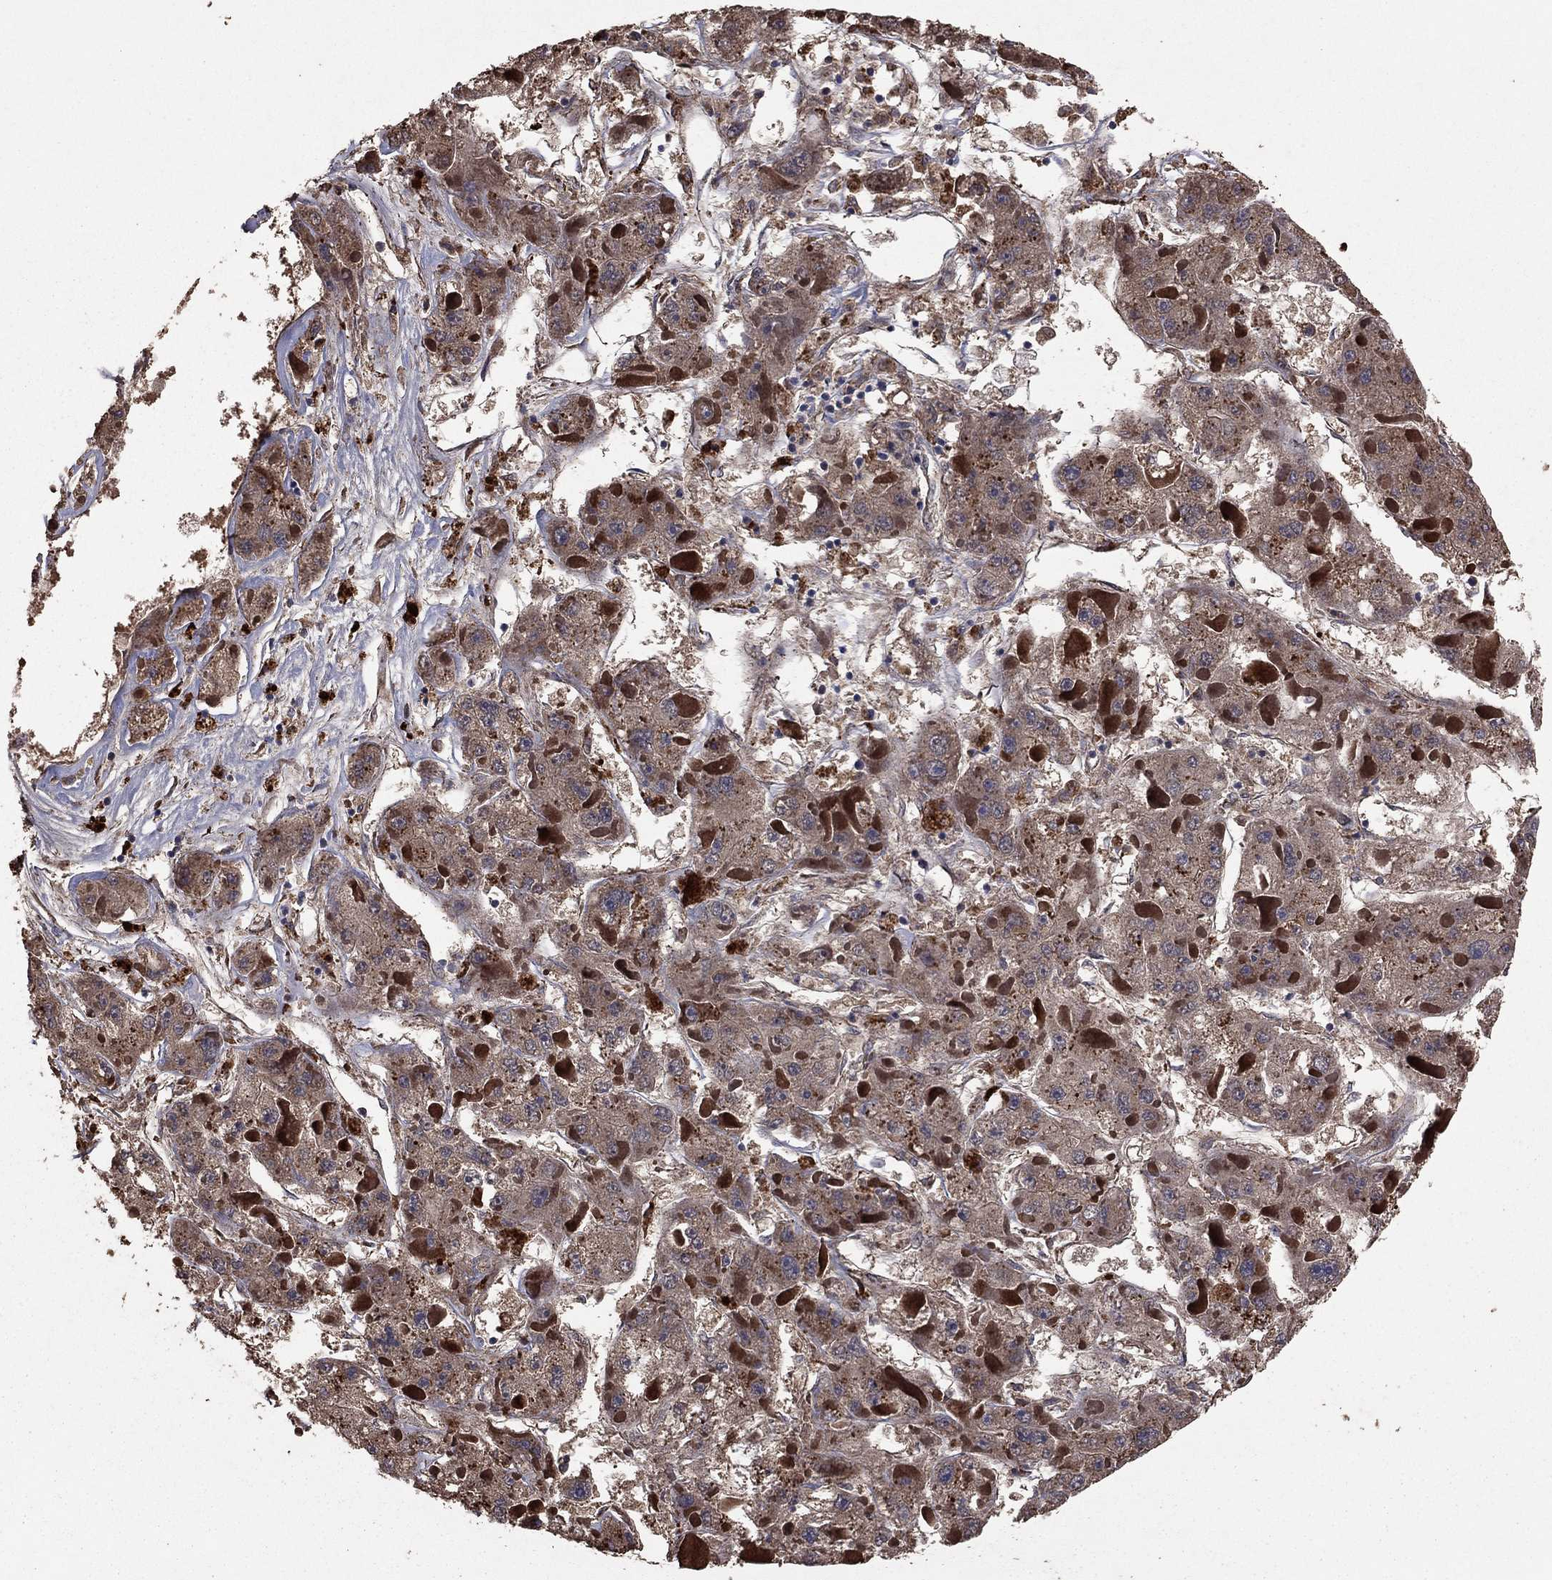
{"staining": {"intensity": "moderate", "quantity": "25%-75%", "location": "cytoplasmic/membranous"}, "tissue": "liver cancer", "cell_type": "Tumor cells", "image_type": "cancer", "snomed": [{"axis": "morphology", "description": "Carcinoma, Hepatocellular, NOS"}, {"axis": "topography", "description": "Liver"}], "caption": "A histopathology image showing moderate cytoplasmic/membranous positivity in approximately 25%-75% of tumor cells in hepatocellular carcinoma (liver), as visualized by brown immunohistochemical staining.", "gene": "FLT4", "patient": {"sex": "female", "age": 73}}